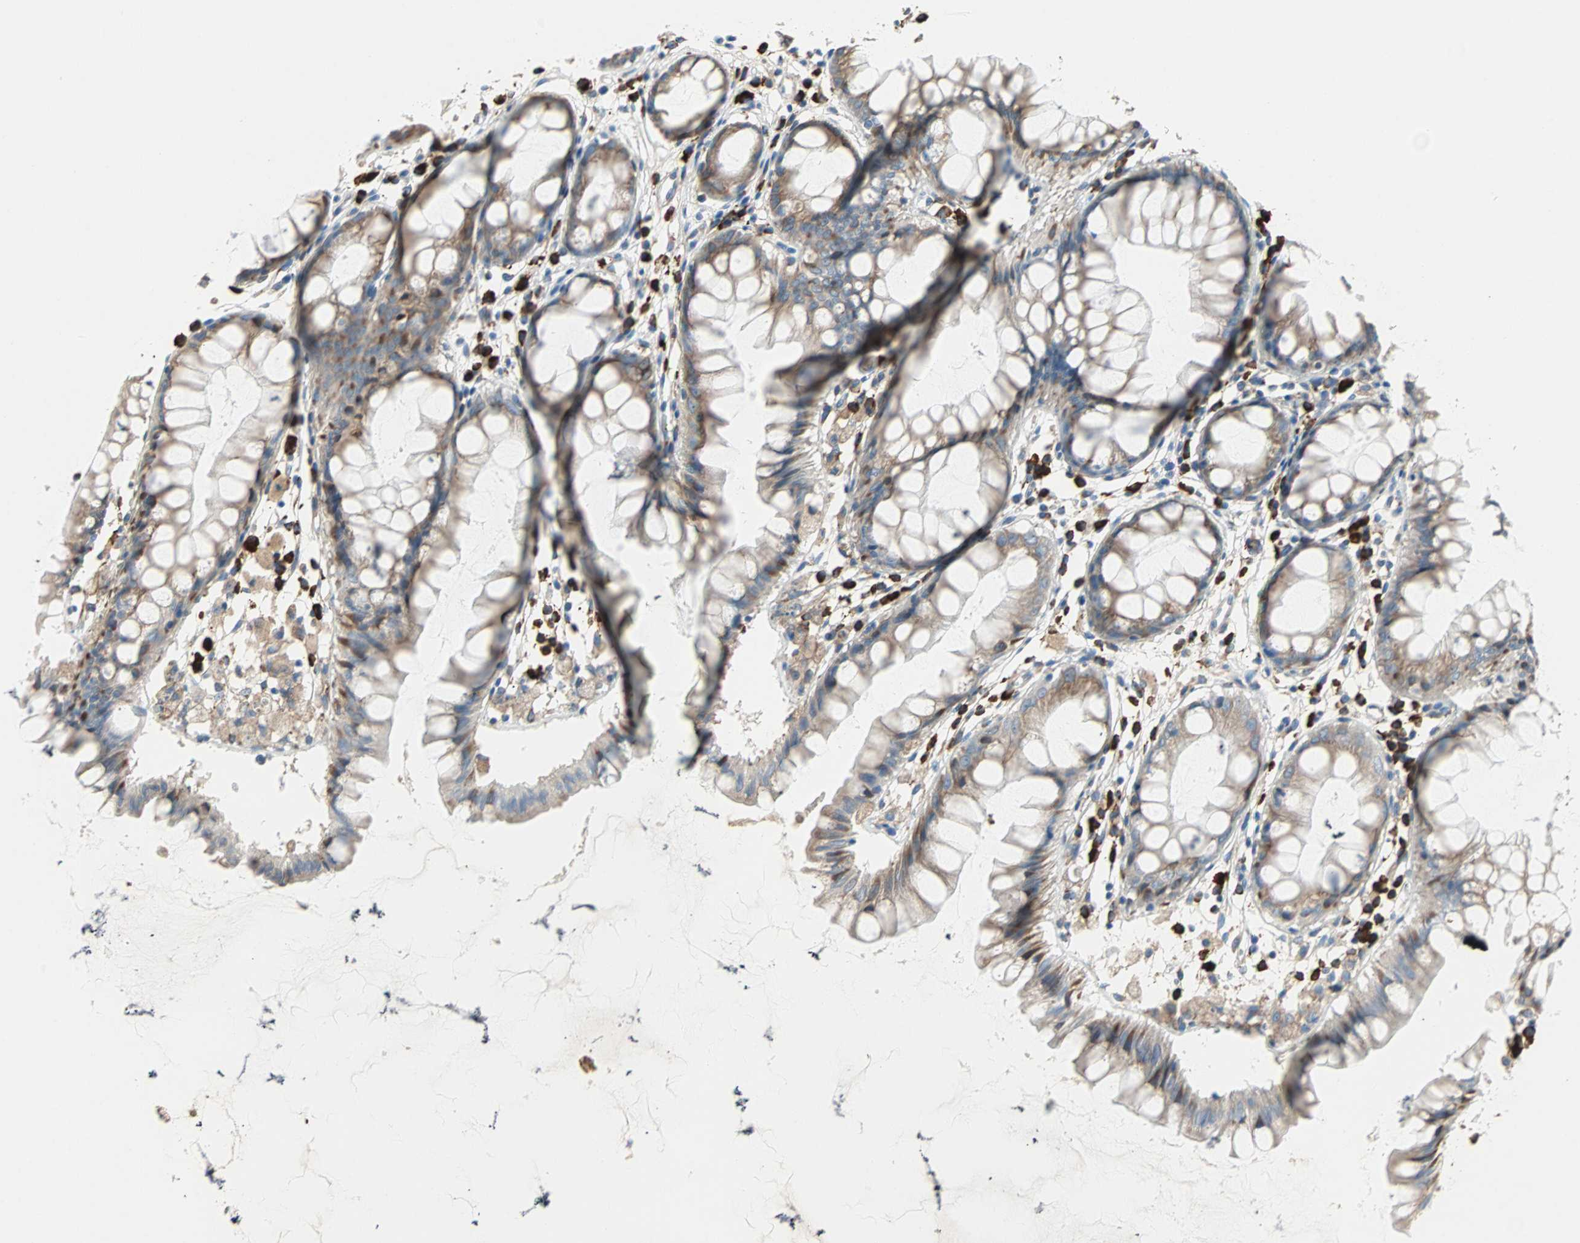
{"staining": {"intensity": "moderate", "quantity": ">75%", "location": "cytoplasmic/membranous"}, "tissue": "rectum", "cell_type": "Glandular cells", "image_type": "normal", "snomed": [{"axis": "morphology", "description": "Normal tissue, NOS"}, {"axis": "morphology", "description": "Adenocarcinoma, NOS"}, {"axis": "topography", "description": "Rectum"}], "caption": "Unremarkable rectum demonstrates moderate cytoplasmic/membranous staining in approximately >75% of glandular cells The protein is shown in brown color, while the nuclei are stained blue..", "gene": "PLCXD1", "patient": {"sex": "female", "age": 65}}